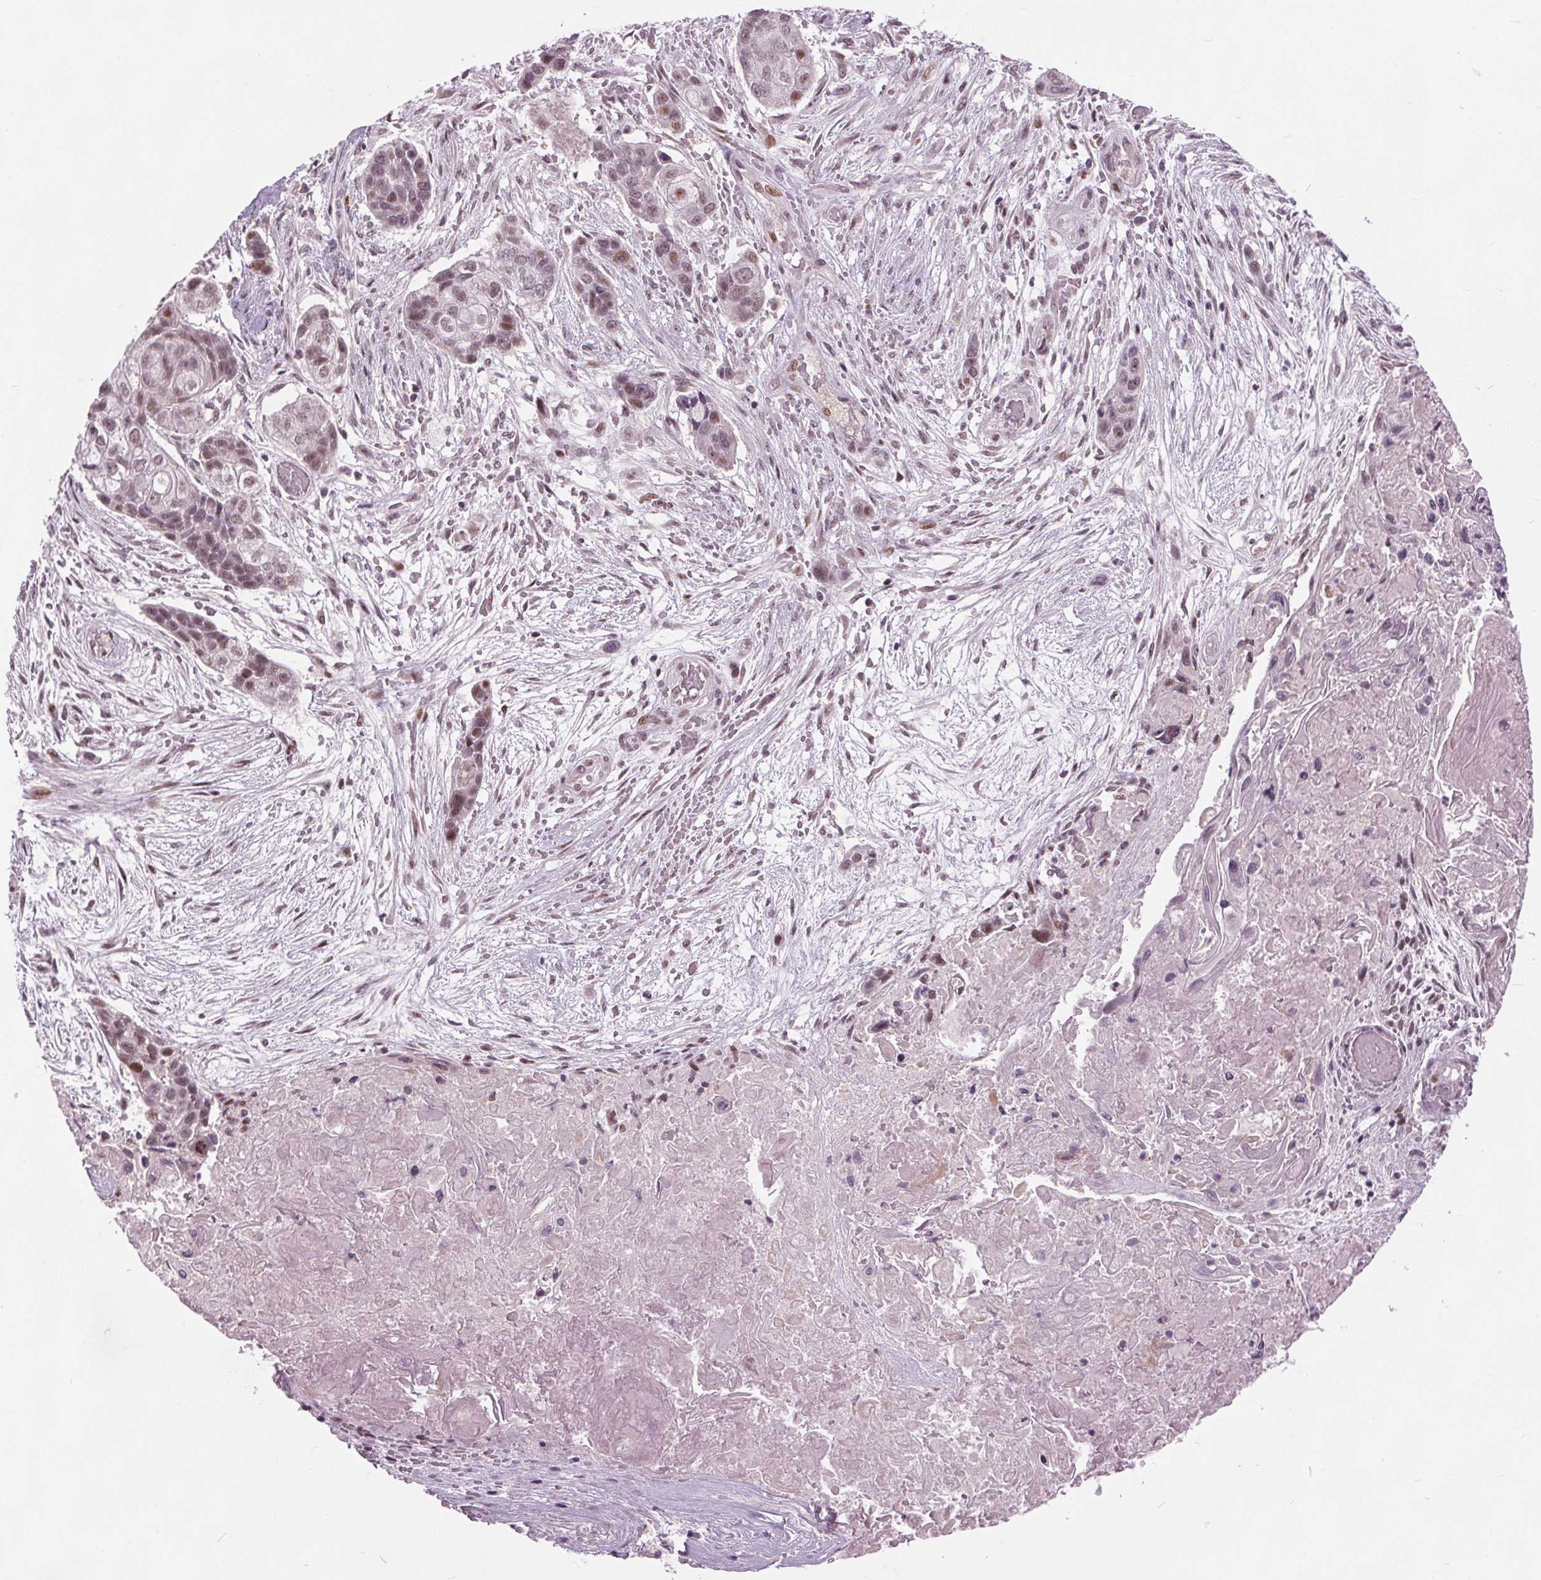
{"staining": {"intensity": "moderate", "quantity": ">75%", "location": "nuclear"}, "tissue": "lung cancer", "cell_type": "Tumor cells", "image_type": "cancer", "snomed": [{"axis": "morphology", "description": "Squamous cell carcinoma, NOS"}, {"axis": "topography", "description": "Lung"}], "caption": "The image reveals staining of lung cancer, revealing moderate nuclear protein expression (brown color) within tumor cells.", "gene": "TTC34", "patient": {"sex": "male", "age": 69}}